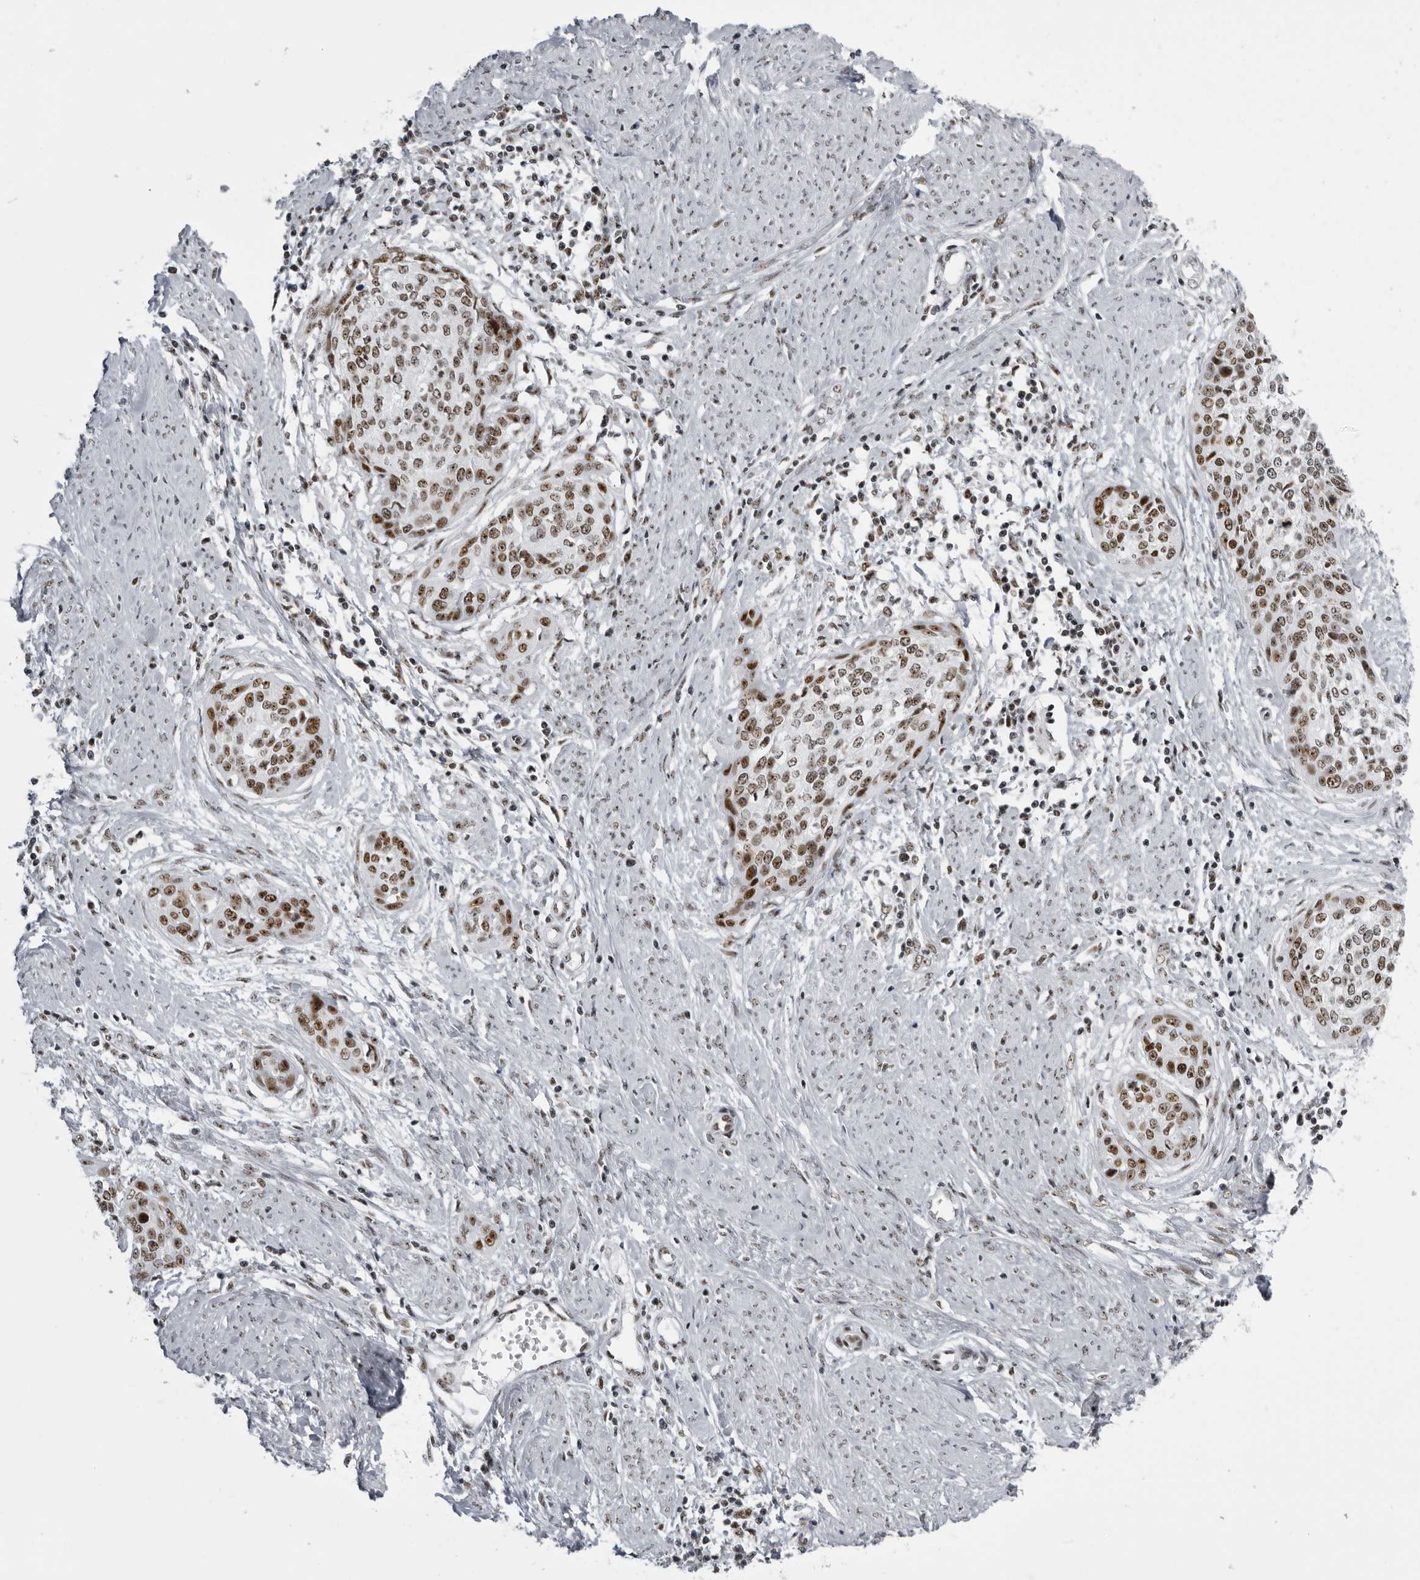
{"staining": {"intensity": "moderate", "quantity": ">75%", "location": "nuclear"}, "tissue": "cervical cancer", "cell_type": "Tumor cells", "image_type": "cancer", "snomed": [{"axis": "morphology", "description": "Squamous cell carcinoma, NOS"}, {"axis": "topography", "description": "Cervix"}], "caption": "The histopathology image exhibits staining of squamous cell carcinoma (cervical), revealing moderate nuclear protein expression (brown color) within tumor cells. (brown staining indicates protein expression, while blue staining denotes nuclei).", "gene": "DHX9", "patient": {"sex": "female", "age": 37}}